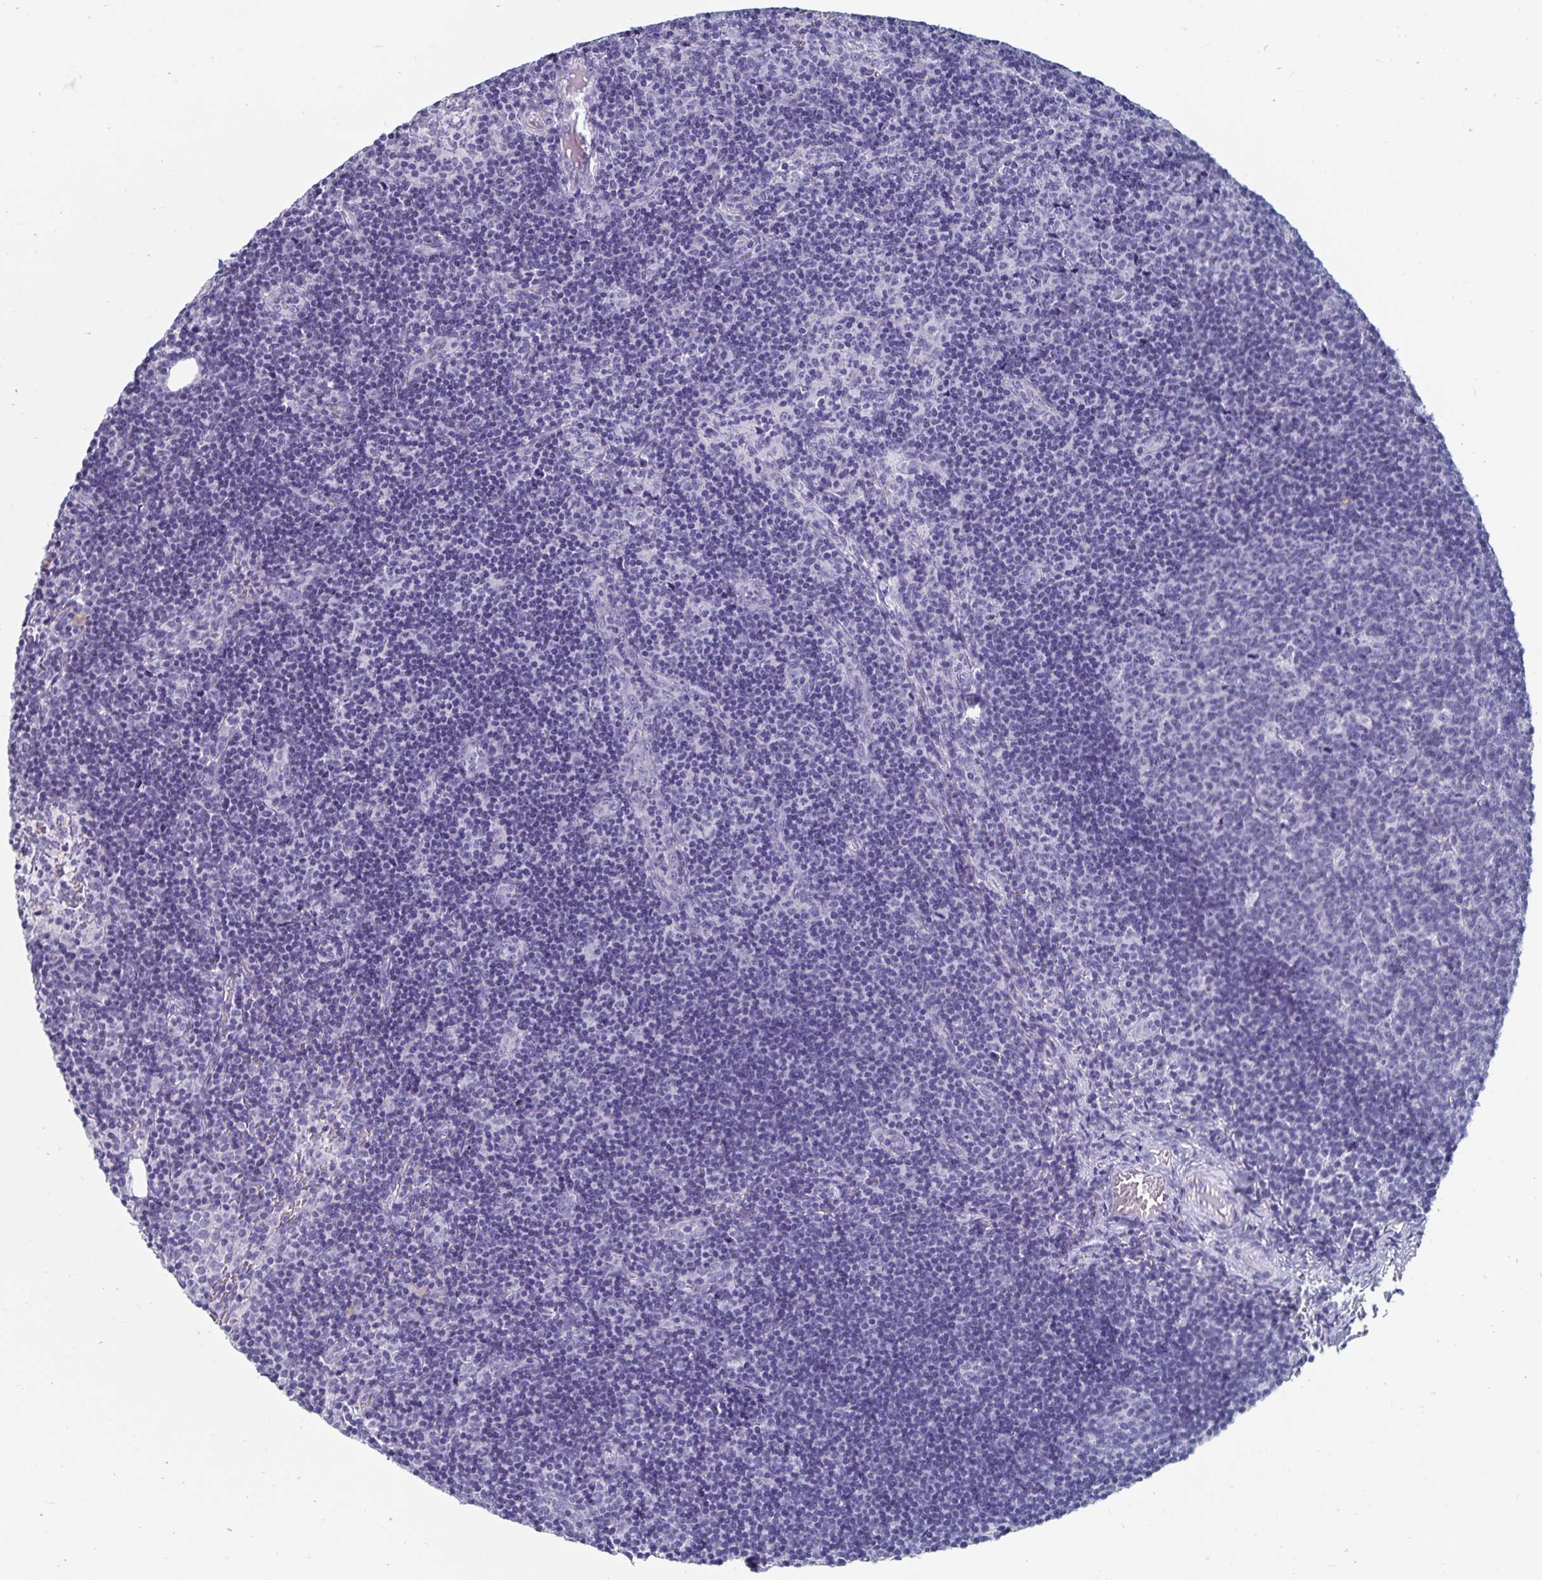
{"staining": {"intensity": "negative", "quantity": "none", "location": "none"}, "tissue": "lymph node", "cell_type": "Germinal center cells", "image_type": "normal", "snomed": [{"axis": "morphology", "description": "Normal tissue, NOS"}, {"axis": "topography", "description": "Lymph node"}], "caption": "High magnification brightfield microscopy of unremarkable lymph node stained with DAB (3,3'-diaminobenzidine) (brown) and counterstained with hematoxylin (blue): germinal center cells show no significant staining.", "gene": "CFAP69", "patient": {"sex": "female", "age": 41}}